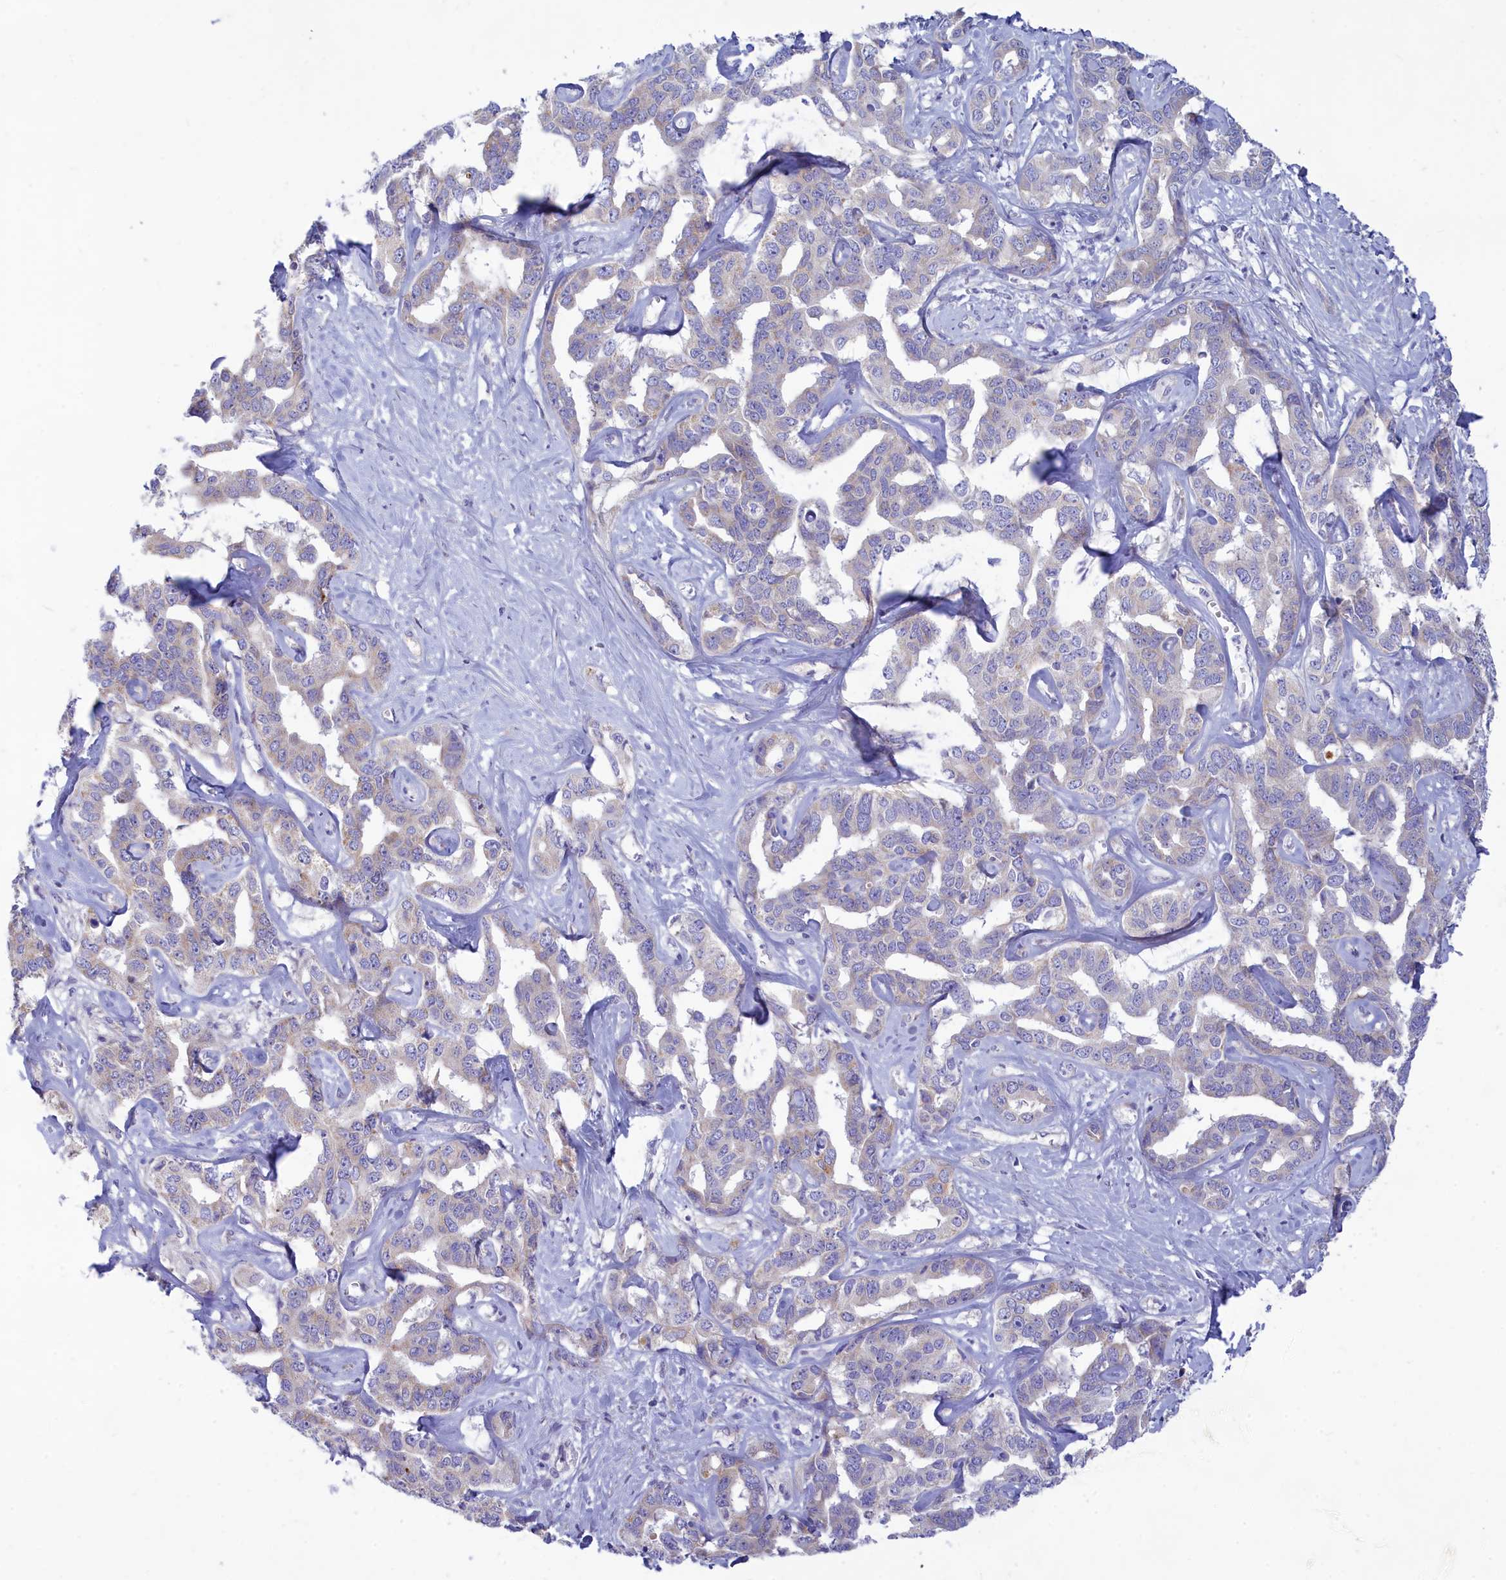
{"staining": {"intensity": "negative", "quantity": "none", "location": "none"}, "tissue": "liver cancer", "cell_type": "Tumor cells", "image_type": "cancer", "snomed": [{"axis": "morphology", "description": "Cholangiocarcinoma"}, {"axis": "topography", "description": "Liver"}], "caption": "An immunohistochemistry micrograph of liver cancer (cholangiocarcinoma) is shown. There is no staining in tumor cells of liver cancer (cholangiocarcinoma).", "gene": "TMEM30B", "patient": {"sex": "male", "age": 59}}